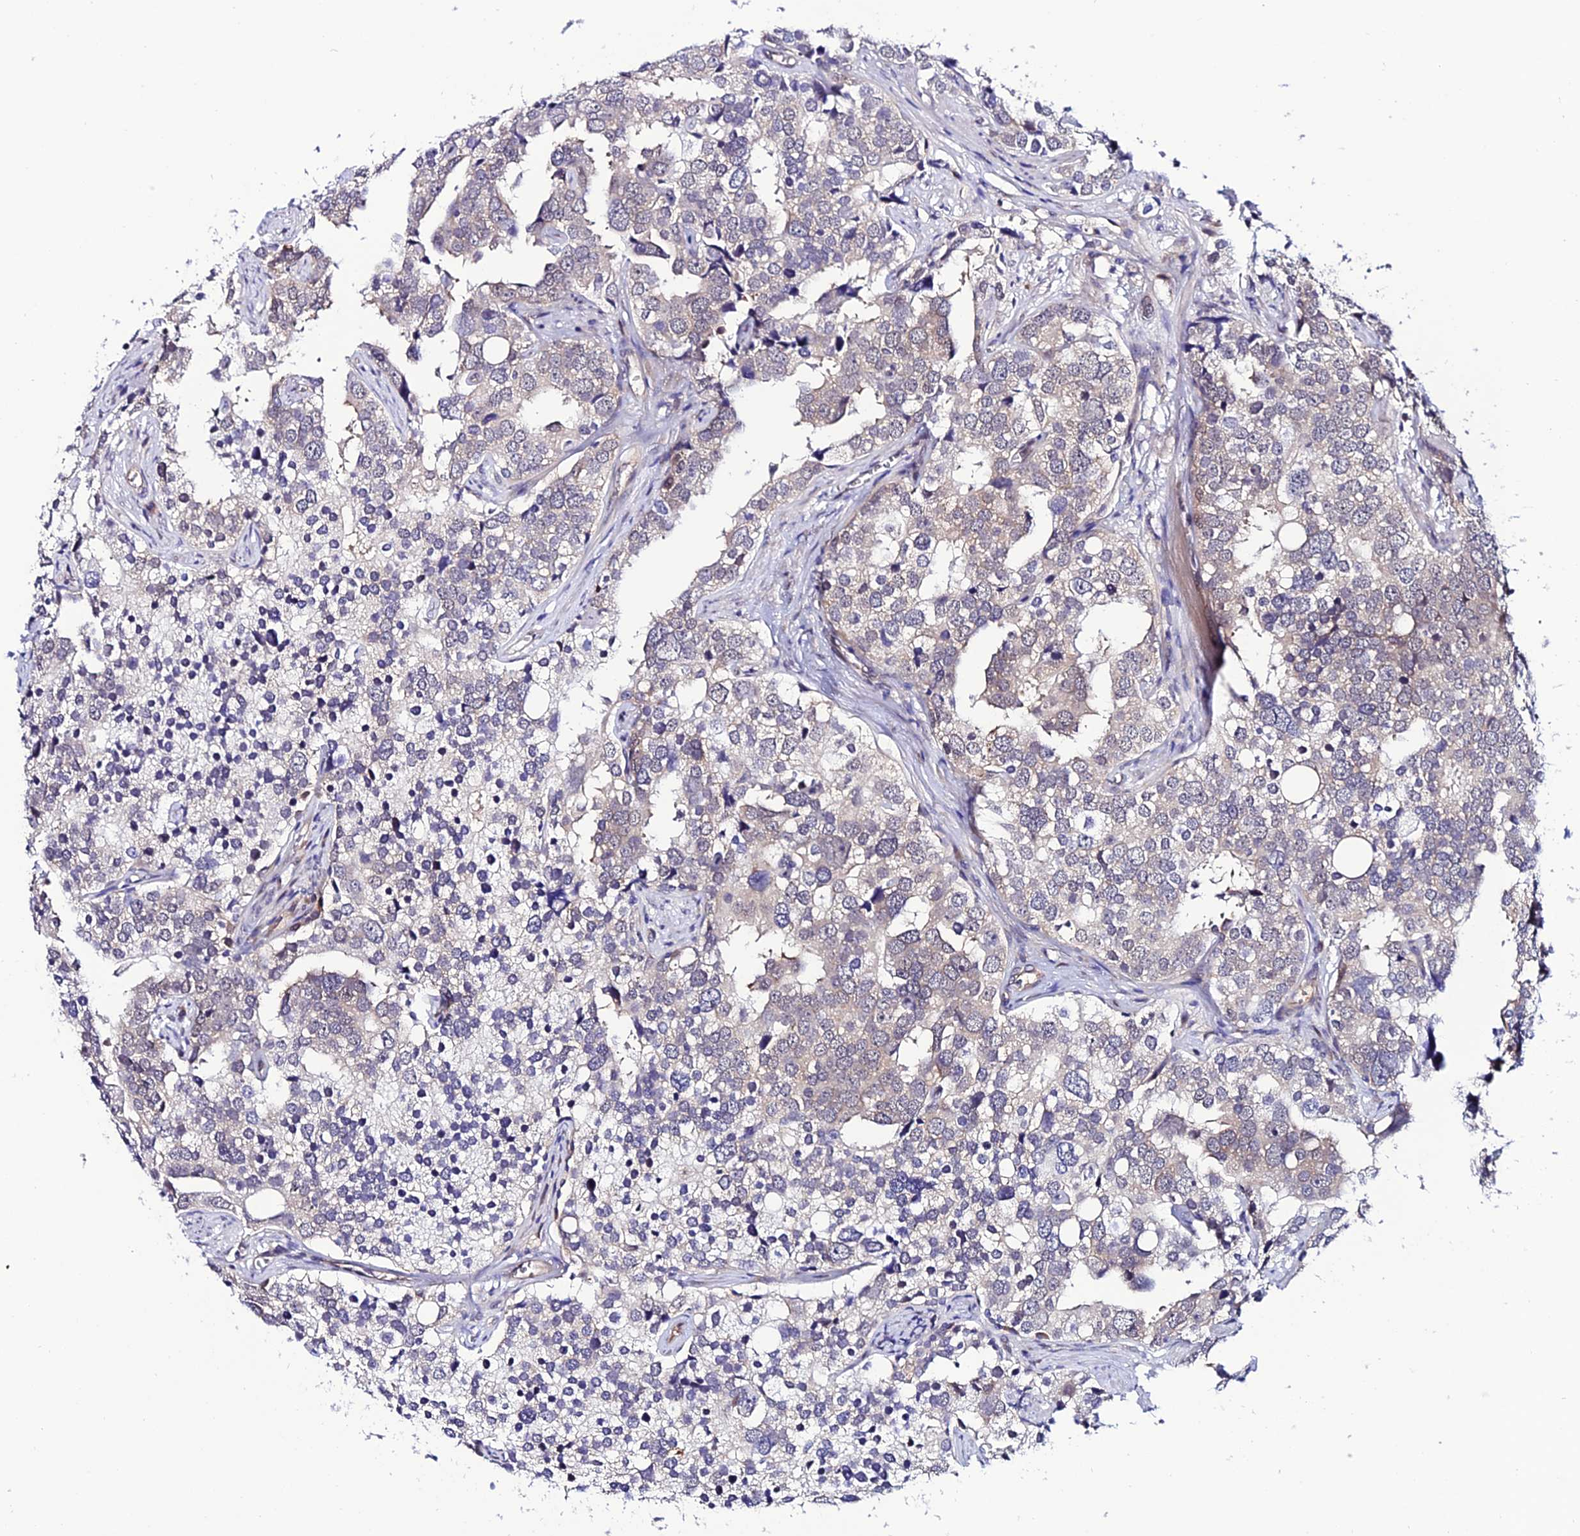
{"staining": {"intensity": "weak", "quantity": "<25%", "location": "cytoplasmic/membranous"}, "tissue": "prostate cancer", "cell_type": "Tumor cells", "image_type": "cancer", "snomed": [{"axis": "morphology", "description": "Adenocarcinoma, High grade"}, {"axis": "topography", "description": "Prostate"}], "caption": "Immunohistochemical staining of human prostate high-grade adenocarcinoma reveals no significant positivity in tumor cells.", "gene": "FZD8", "patient": {"sex": "male", "age": 71}}